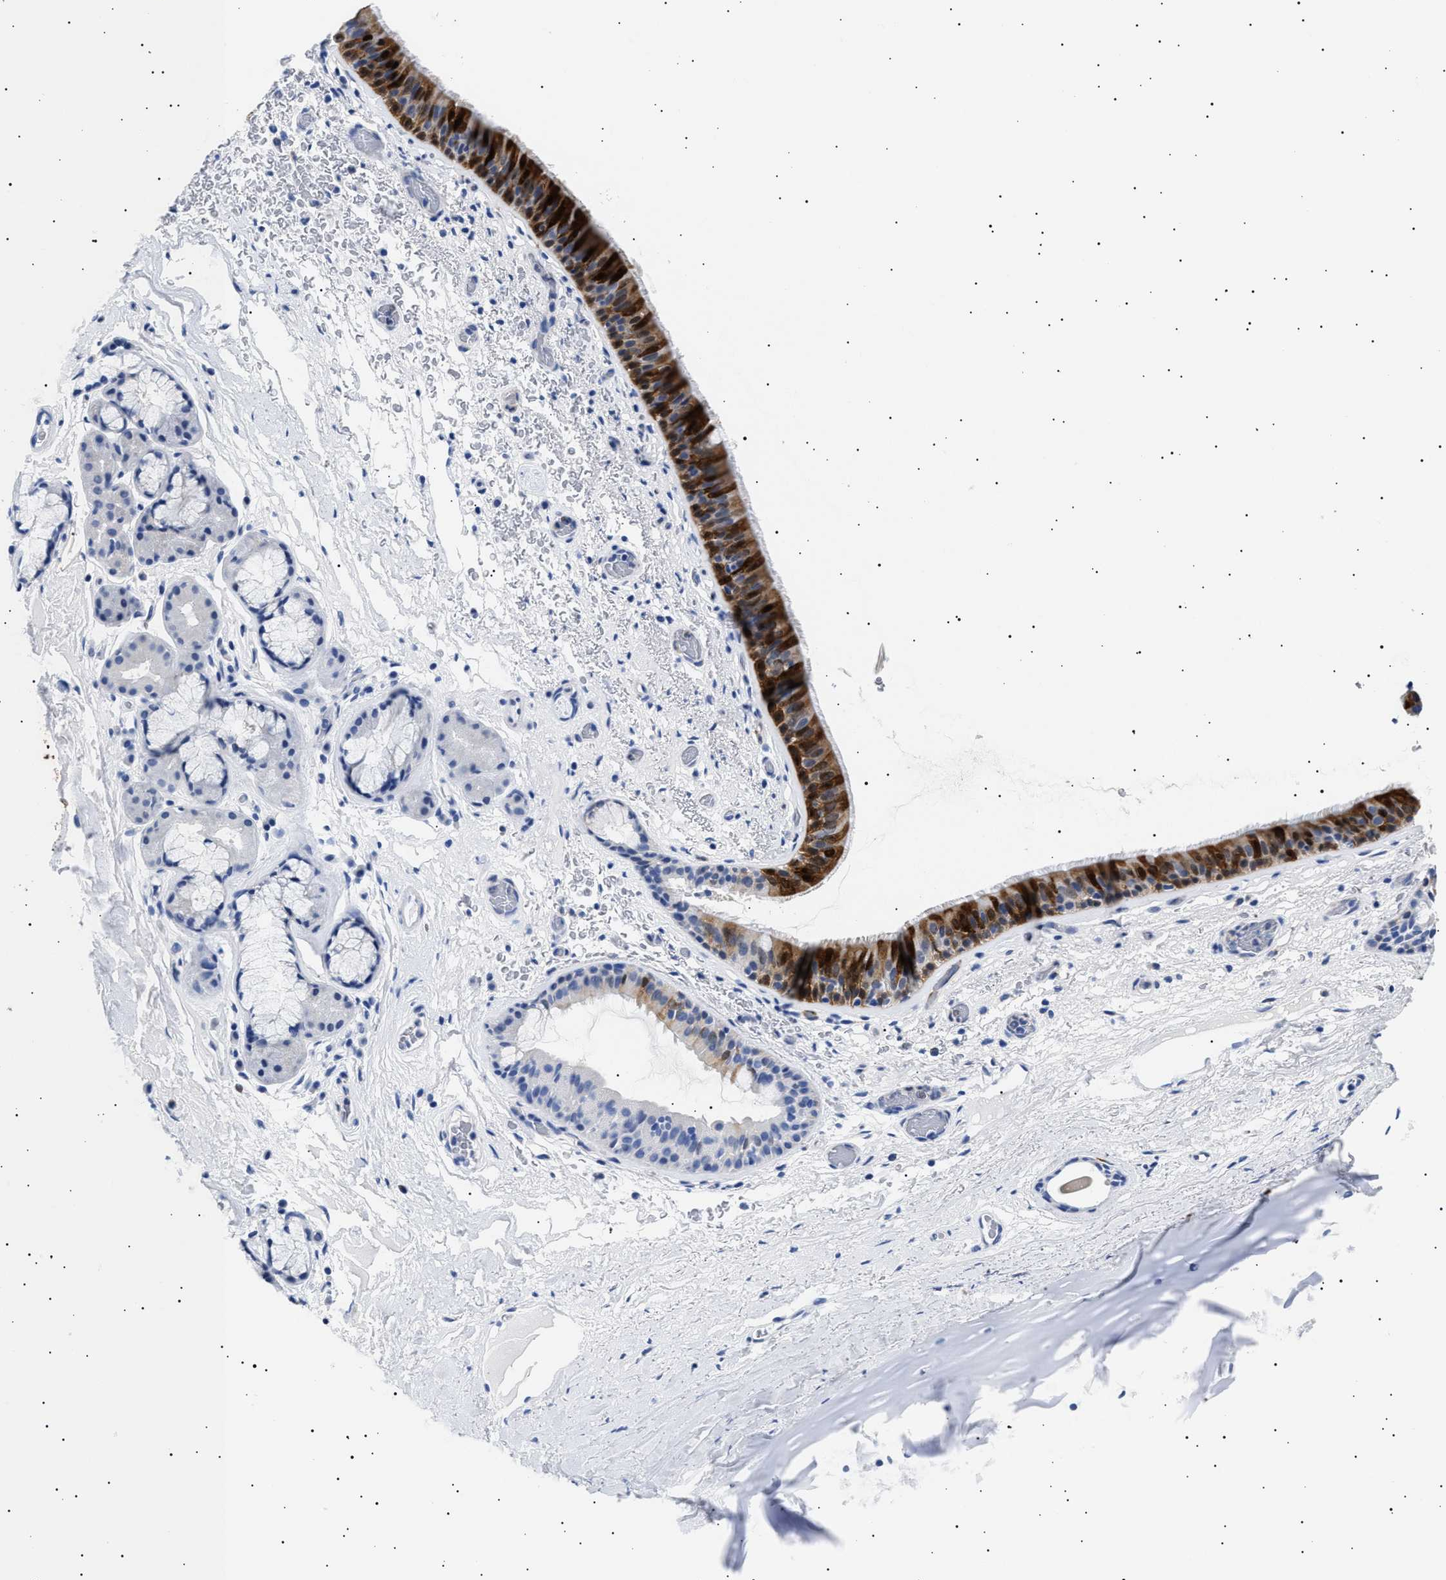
{"staining": {"intensity": "strong", "quantity": "25%-75%", "location": "cytoplasmic/membranous,nuclear"}, "tissue": "bronchus", "cell_type": "Respiratory epithelial cells", "image_type": "normal", "snomed": [{"axis": "morphology", "description": "Normal tissue, NOS"}, {"axis": "topography", "description": "Cartilage tissue"}], "caption": "Immunohistochemistry (IHC) of unremarkable human bronchus shows high levels of strong cytoplasmic/membranous,nuclear staining in approximately 25%-75% of respiratory epithelial cells.", "gene": "HEMGN", "patient": {"sex": "female", "age": 63}}